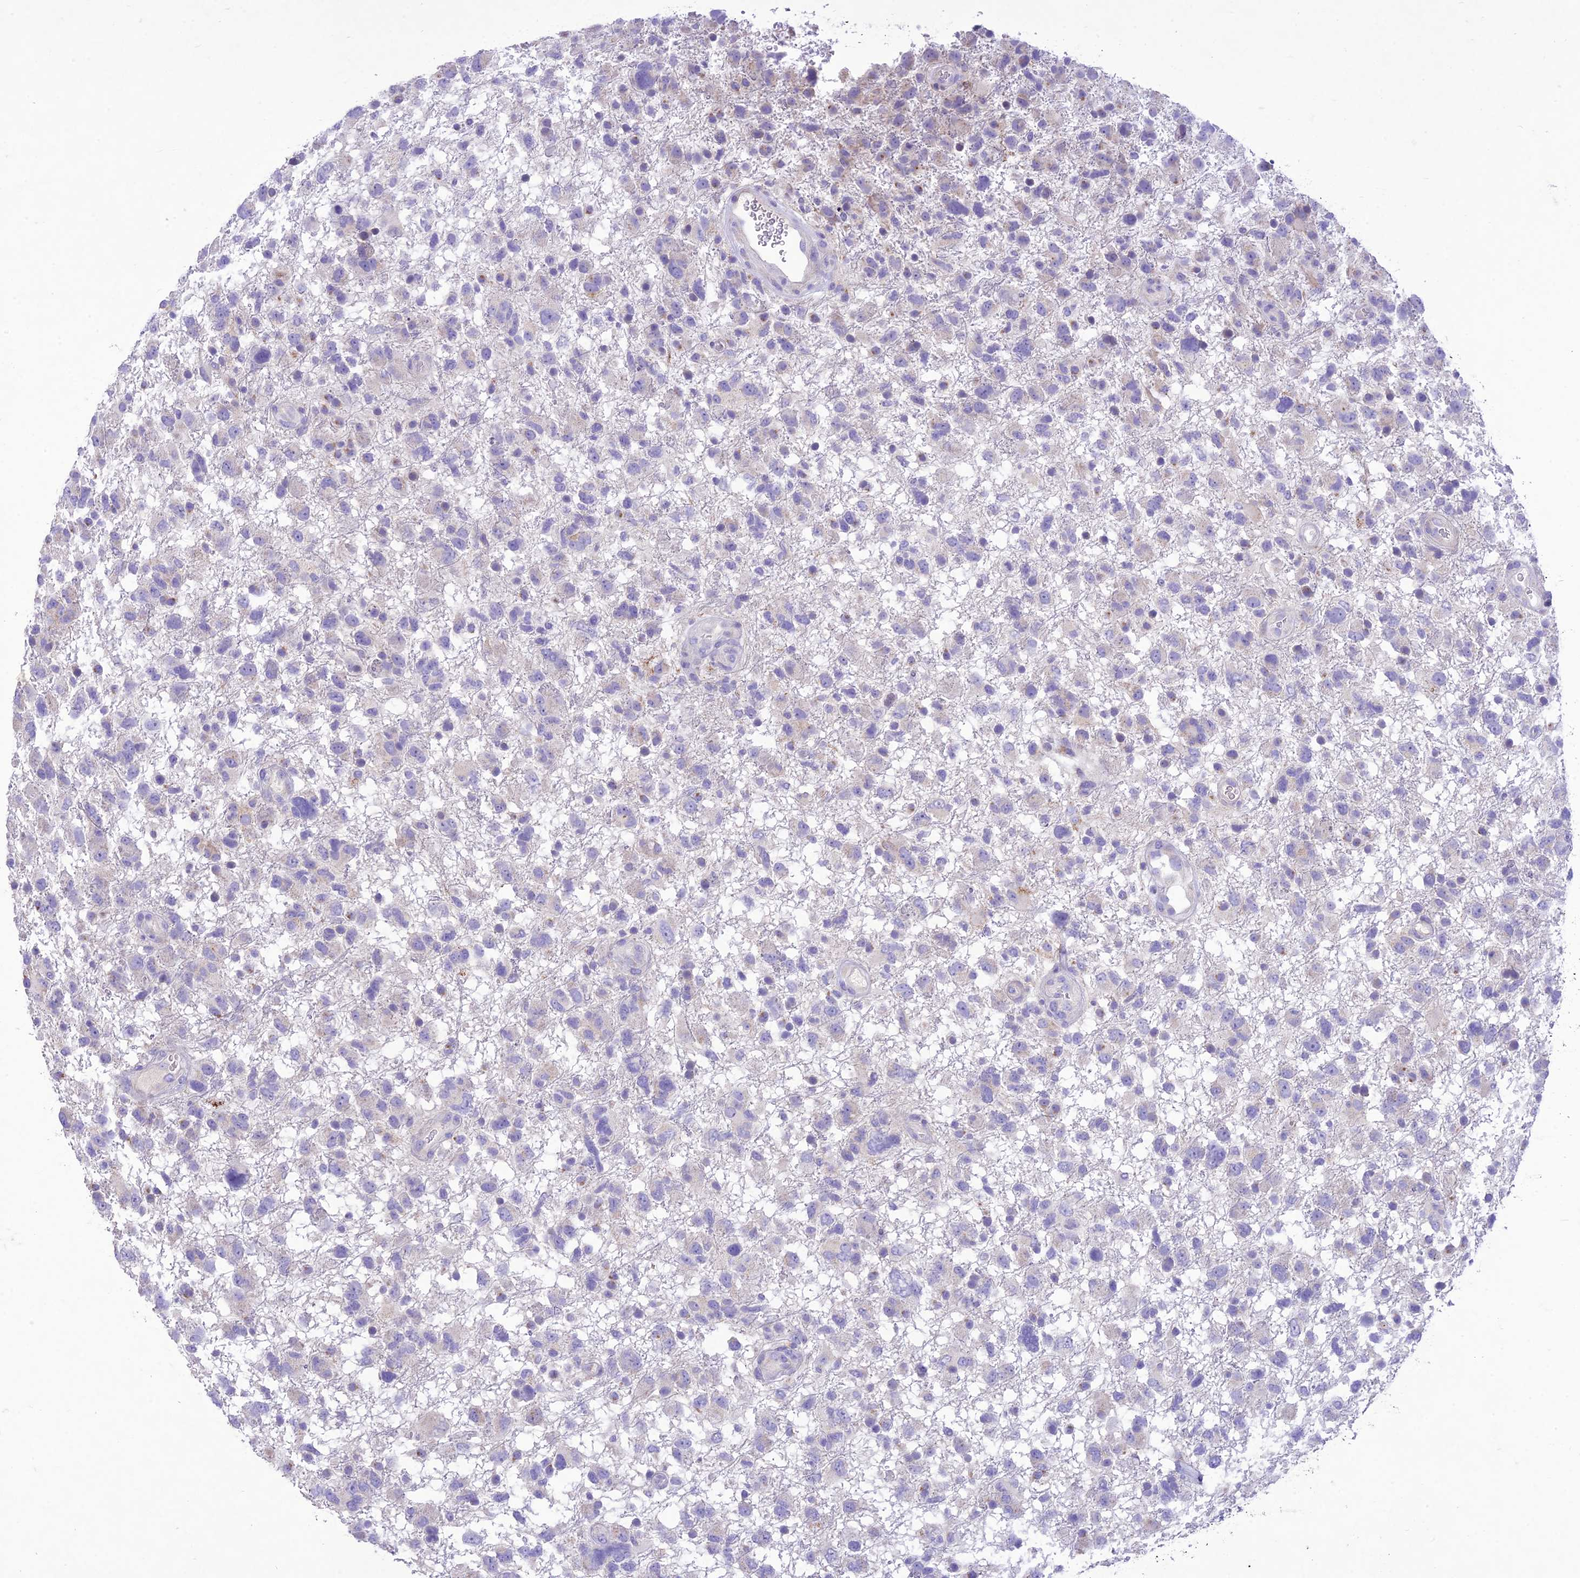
{"staining": {"intensity": "negative", "quantity": "none", "location": "none"}, "tissue": "glioma", "cell_type": "Tumor cells", "image_type": "cancer", "snomed": [{"axis": "morphology", "description": "Glioma, malignant, High grade"}, {"axis": "topography", "description": "Brain"}], "caption": "The IHC photomicrograph has no significant positivity in tumor cells of glioma tissue.", "gene": "SLC13A5", "patient": {"sex": "male", "age": 61}}